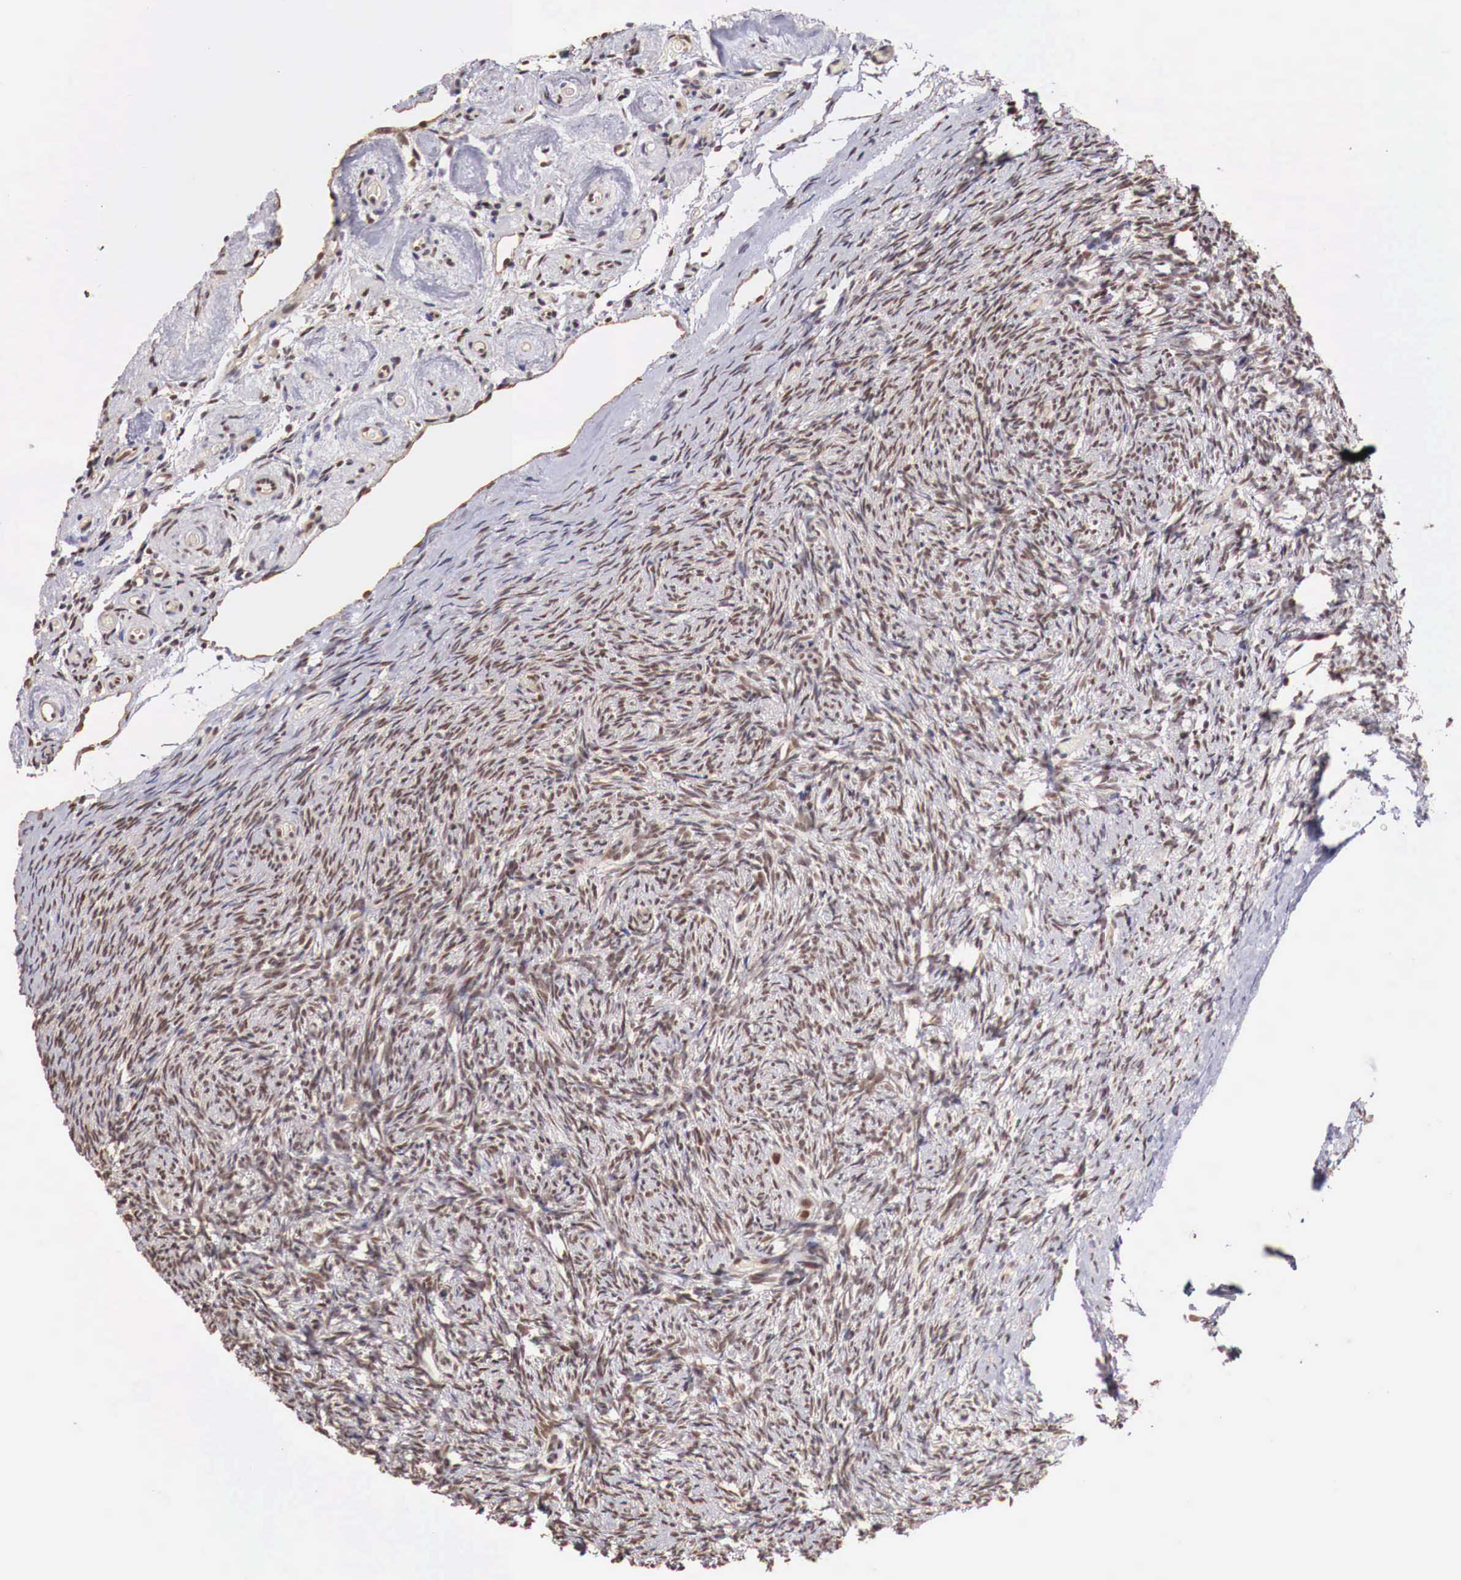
{"staining": {"intensity": "weak", "quantity": "25%-75%", "location": "nuclear"}, "tissue": "ovary", "cell_type": "Follicle cells", "image_type": "normal", "snomed": [{"axis": "morphology", "description": "Normal tissue, NOS"}, {"axis": "topography", "description": "Ovary"}], "caption": "Immunohistochemistry image of benign ovary: ovary stained using immunohistochemistry shows low levels of weak protein expression localized specifically in the nuclear of follicle cells, appearing as a nuclear brown color.", "gene": "FOXP2", "patient": {"sex": "female", "age": 78}}